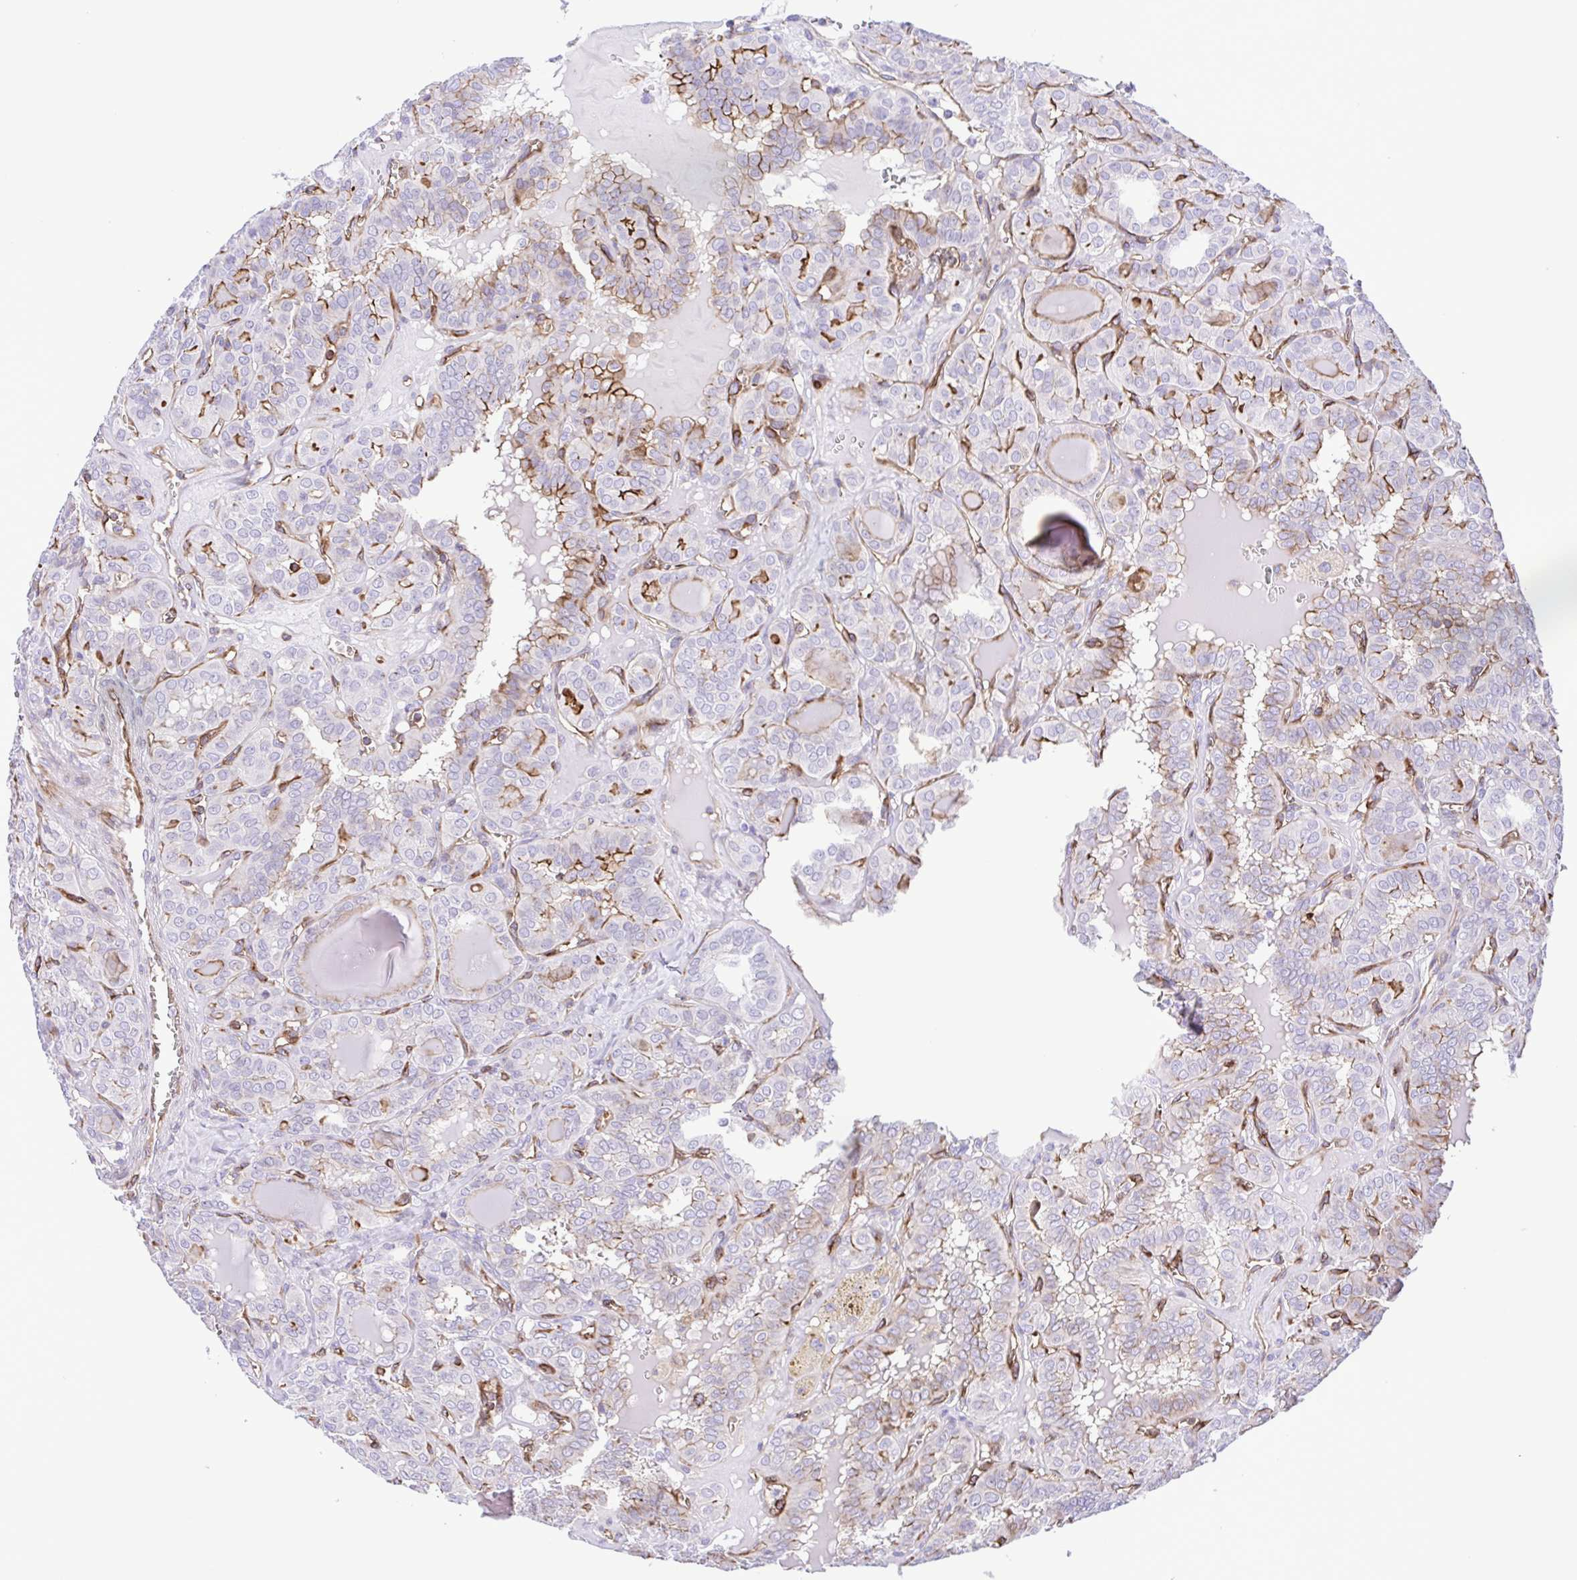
{"staining": {"intensity": "negative", "quantity": "none", "location": "none"}, "tissue": "thyroid cancer", "cell_type": "Tumor cells", "image_type": "cancer", "snomed": [{"axis": "morphology", "description": "Papillary adenocarcinoma, NOS"}, {"axis": "topography", "description": "Thyroid gland"}], "caption": "Immunohistochemistry photomicrograph of thyroid cancer (papillary adenocarcinoma) stained for a protein (brown), which exhibits no expression in tumor cells.", "gene": "FLT1", "patient": {"sex": "female", "age": 41}}